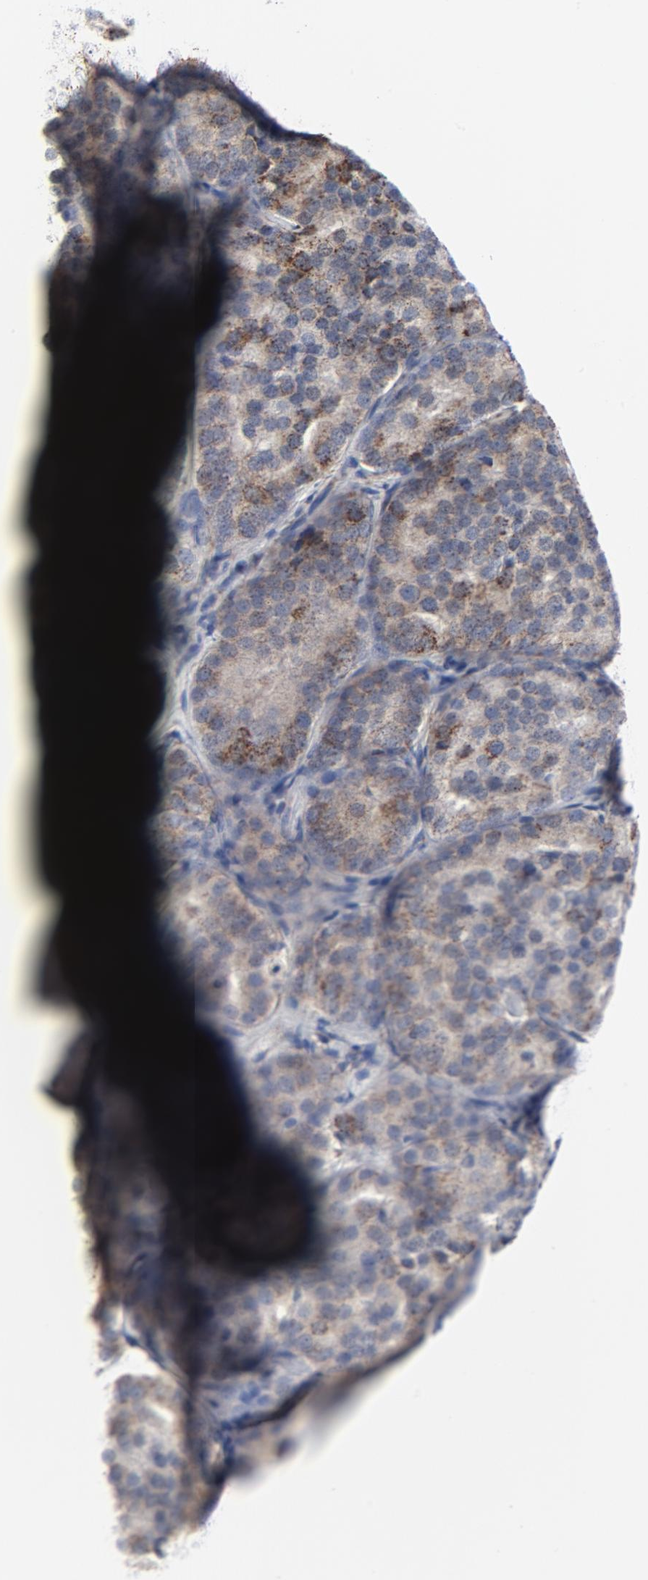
{"staining": {"intensity": "weak", "quantity": "25%-75%", "location": "cytoplasmic/membranous"}, "tissue": "prostate cancer", "cell_type": "Tumor cells", "image_type": "cancer", "snomed": [{"axis": "morphology", "description": "Adenocarcinoma, High grade"}, {"axis": "topography", "description": "Prostate"}], "caption": "A histopathology image of human prostate cancer stained for a protein exhibits weak cytoplasmic/membranous brown staining in tumor cells.", "gene": "NDUFV2", "patient": {"sex": "male", "age": 64}}